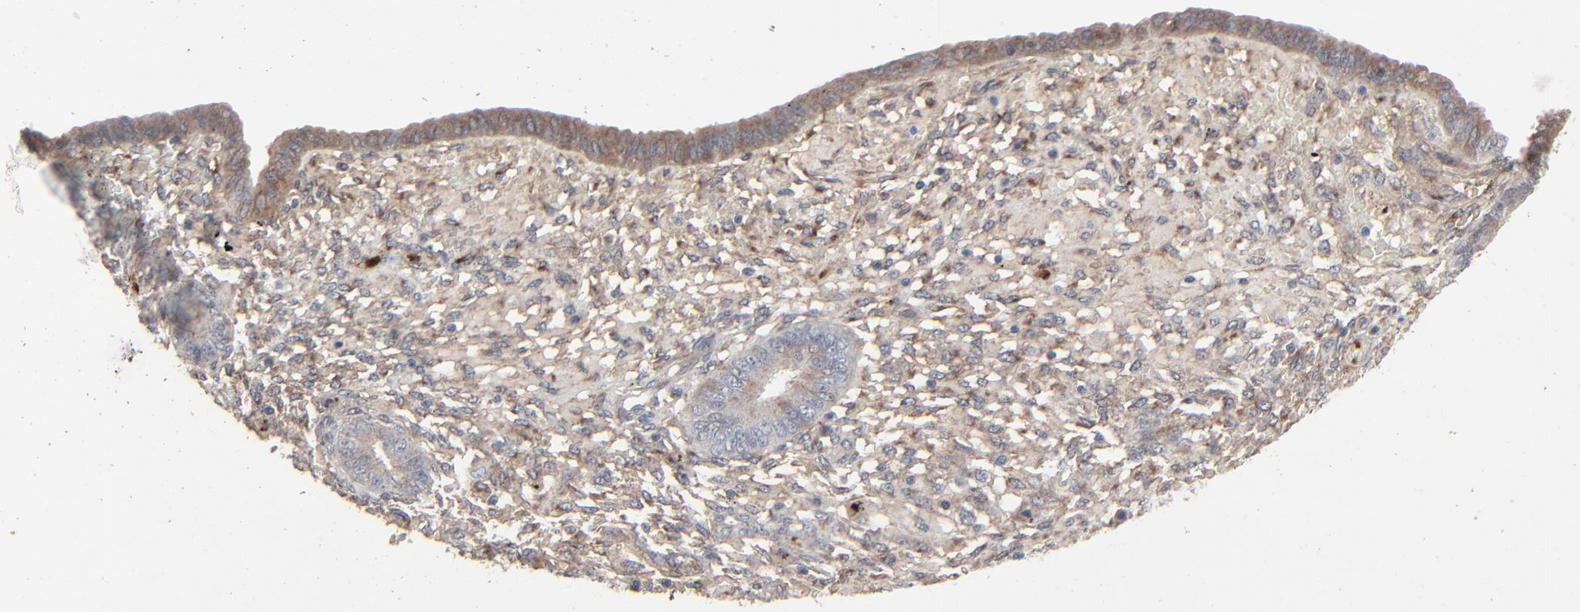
{"staining": {"intensity": "weak", "quantity": "25%-75%", "location": "cytoplasmic/membranous"}, "tissue": "endometrium", "cell_type": "Cells in endometrial stroma", "image_type": "normal", "snomed": [{"axis": "morphology", "description": "Normal tissue, NOS"}, {"axis": "topography", "description": "Endometrium"}], "caption": "Normal endometrium exhibits weak cytoplasmic/membranous staining in approximately 25%-75% of cells in endometrial stroma.", "gene": "JAM3", "patient": {"sex": "female", "age": 42}}